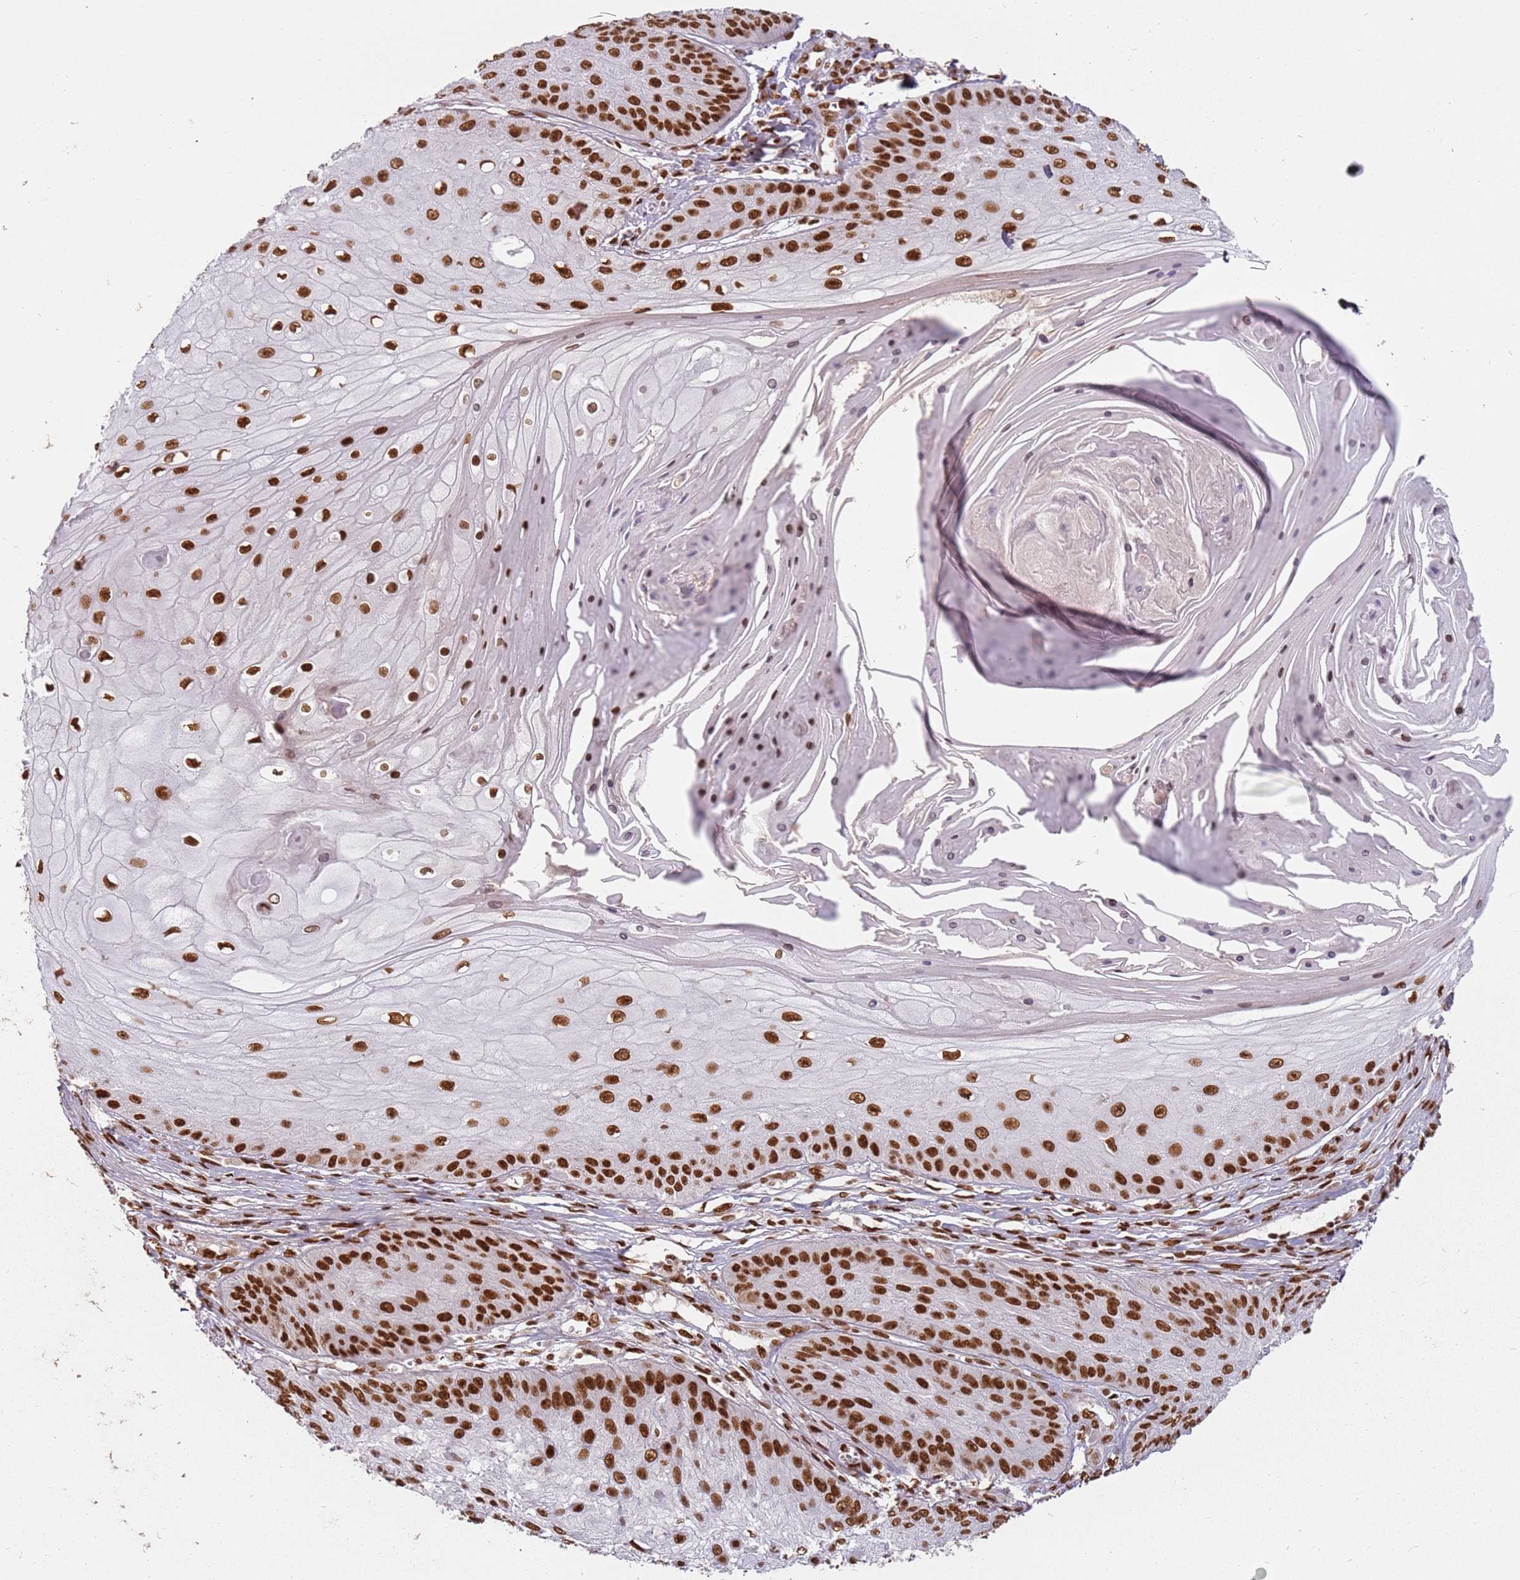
{"staining": {"intensity": "strong", "quantity": ">75%", "location": "nuclear"}, "tissue": "skin cancer", "cell_type": "Tumor cells", "image_type": "cancer", "snomed": [{"axis": "morphology", "description": "Squamous cell carcinoma, NOS"}, {"axis": "topography", "description": "Skin"}], "caption": "Skin cancer was stained to show a protein in brown. There is high levels of strong nuclear expression in about >75% of tumor cells.", "gene": "TENT4A", "patient": {"sex": "male", "age": 70}}